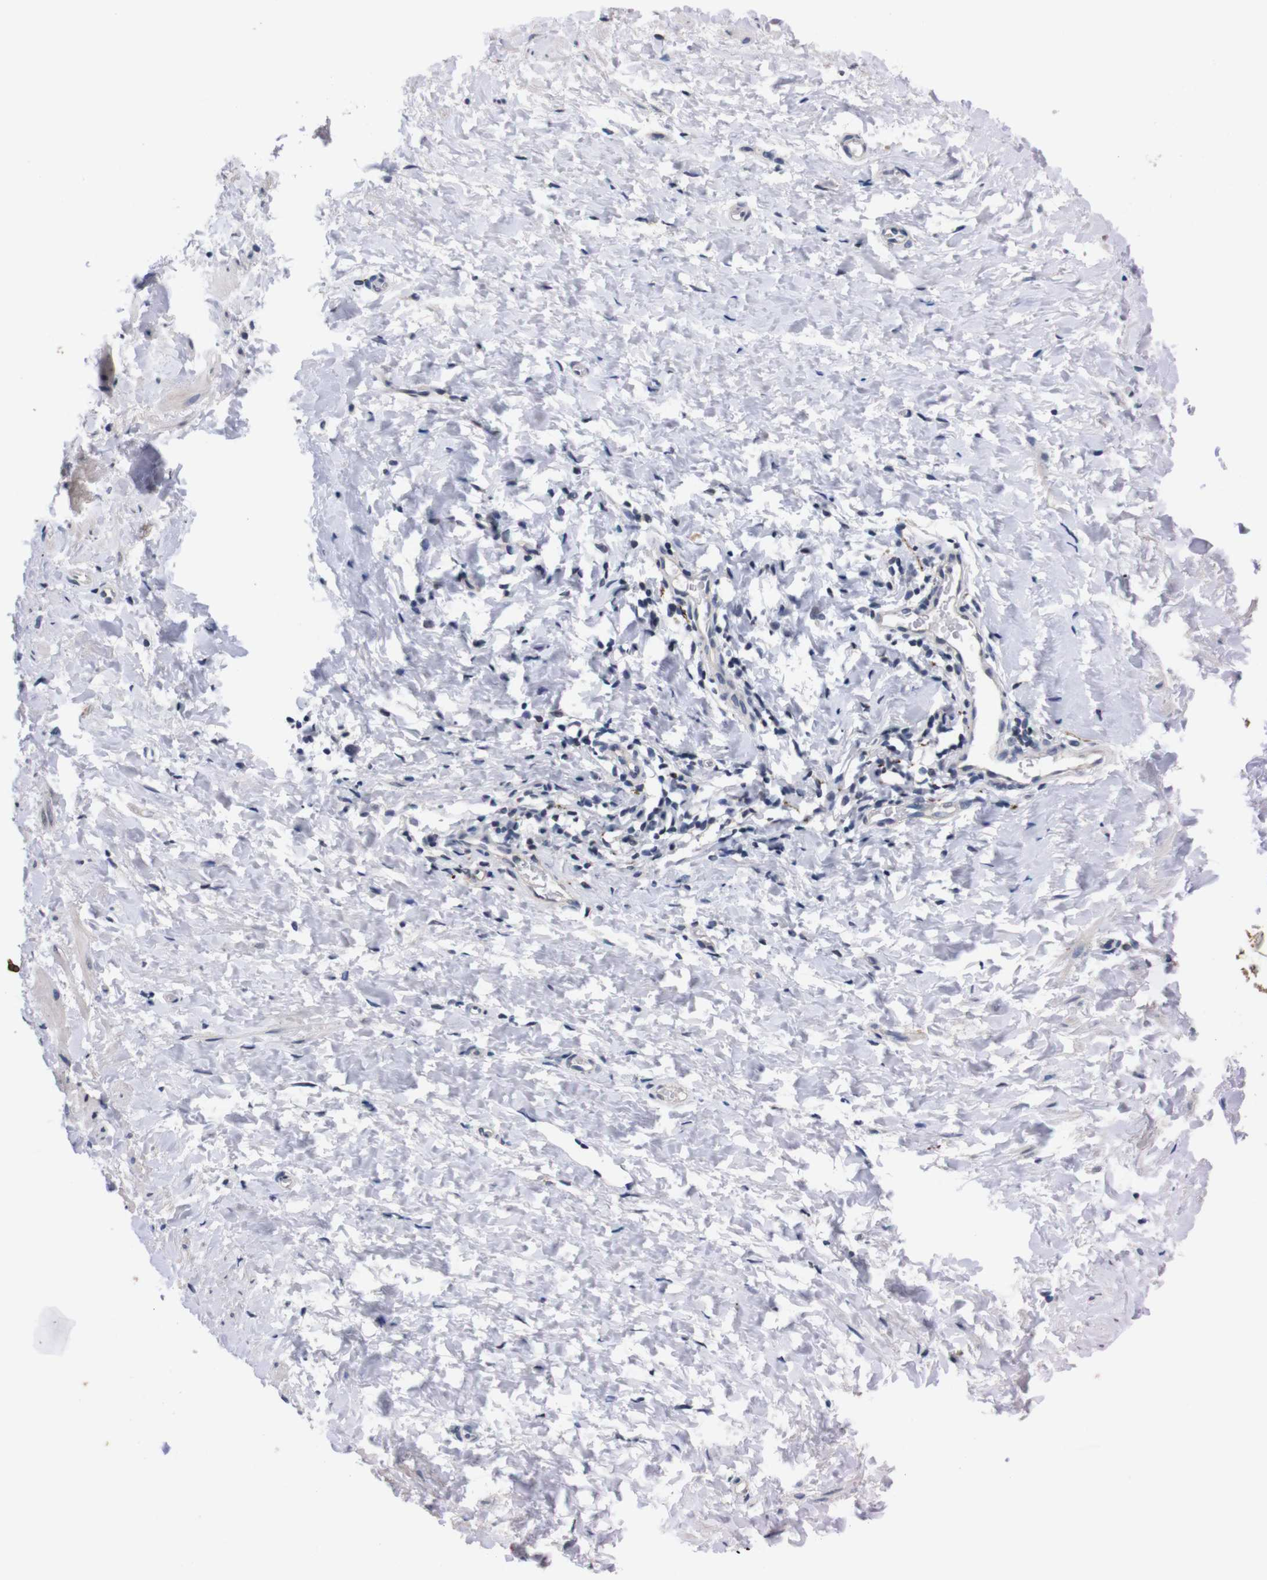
{"staining": {"intensity": "negative", "quantity": "none", "location": "none"}, "tissue": "smooth muscle", "cell_type": "Smooth muscle cells", "image_type": "normal", "snomed": [{"axis": "morphology", "description": "Normal tissue, NOS"}, {"axis": "topography", "description": "Smooth muscle"}], "caption": "Unremarkable smooth muscle was stained to show a protein in brown. There is no significant expression in smooth muscle cells. (DAB (3,3'-diaminobenzidine) immunohistochemistry (IHC) with hematoxylin counter stain).", "gene": "TNFRSF21", "patient": {"sex": "male", "age": 16}}